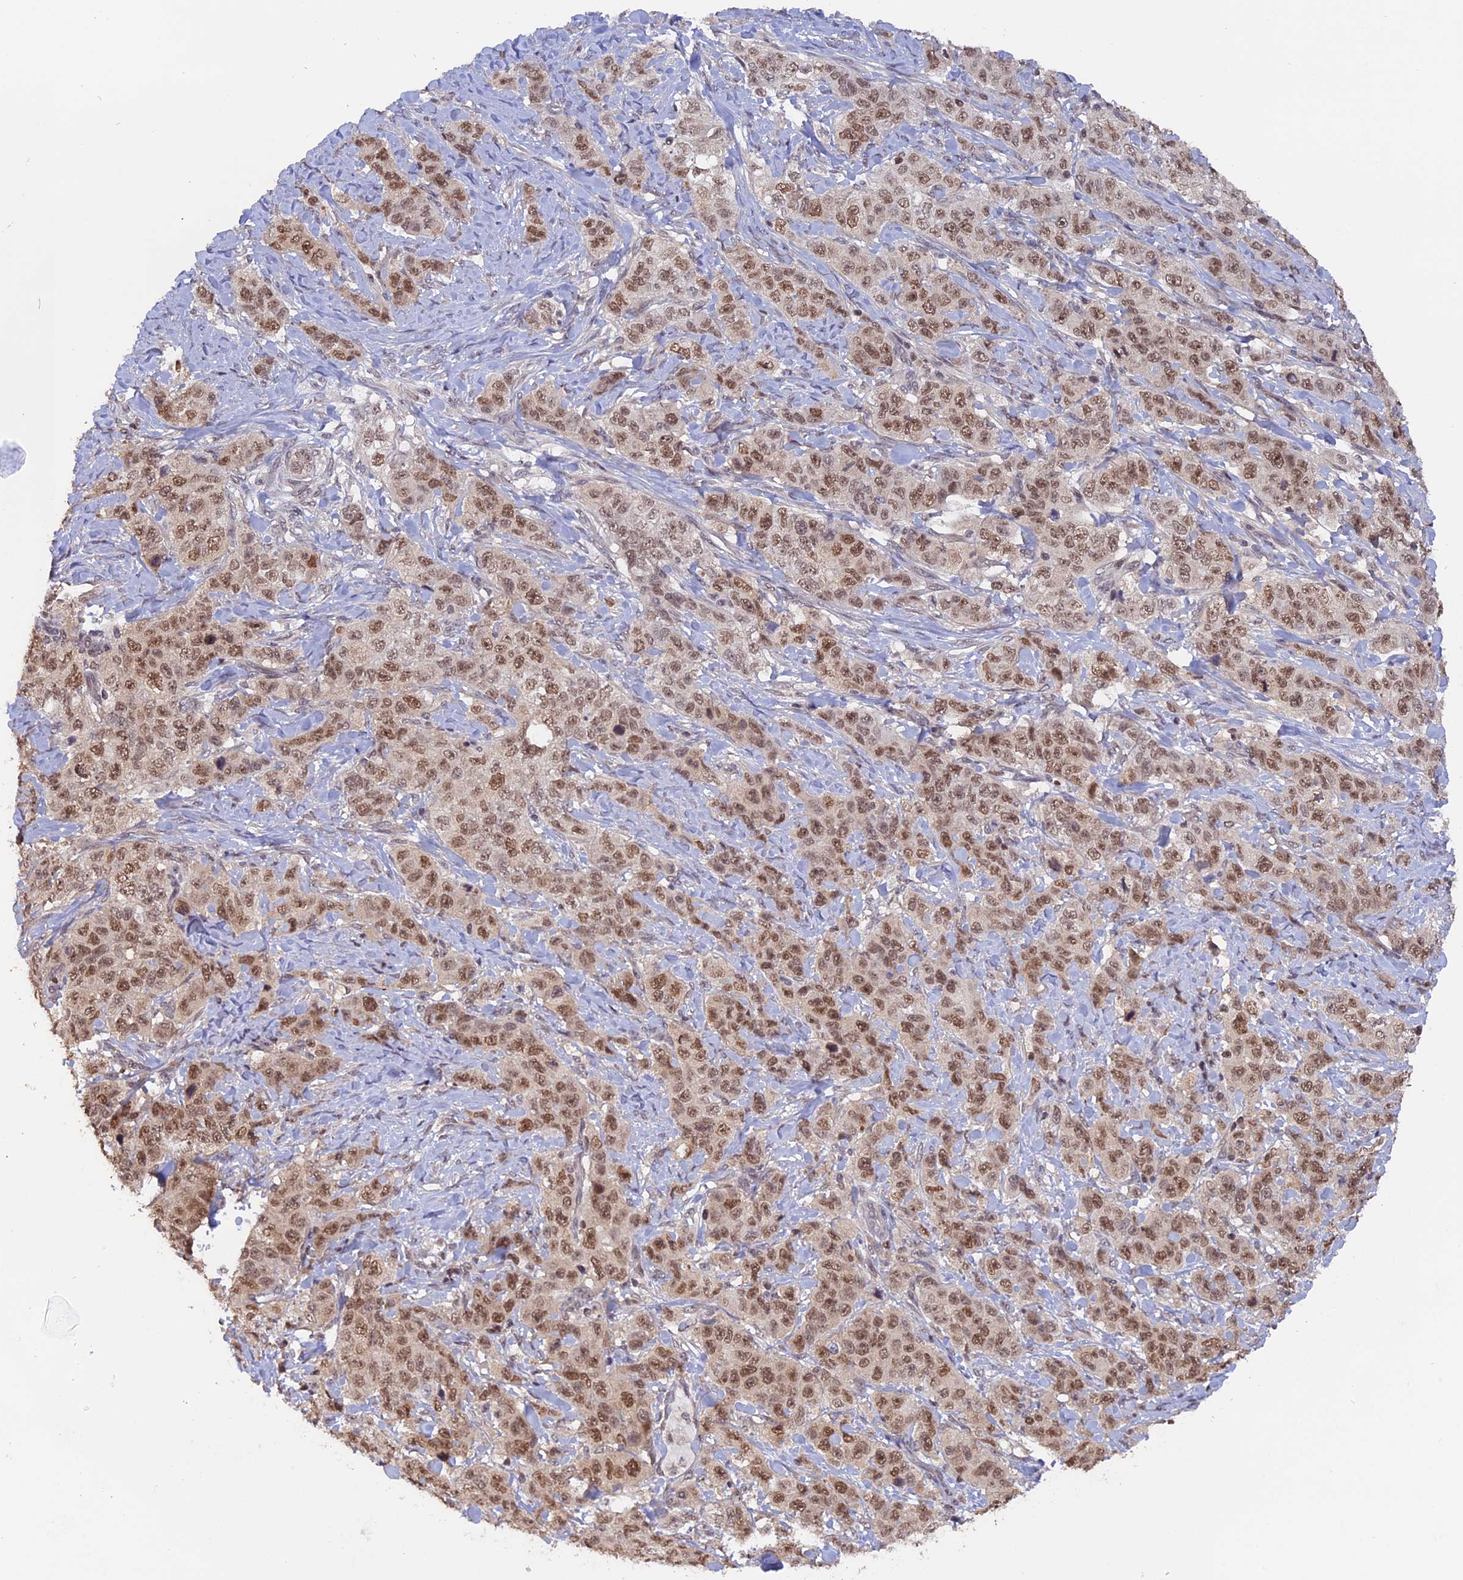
{"staining": {"intensity": "moderate", "quantity": ">75%", "location": "nuclear"}, "tissue": "stomach cancer", "cell_type": "Tumor cells", "image_type": "cancer", "snomed": [{"axis": "morphology", "description": "Adenocarcinoma, NOS"}, {"axis": "topography", "description": "Stomach"}], "caption": "DAB (3,3'-diaminobenzidine) immunohistochemical staining of stomach cancer displays moderate nuclear protein positivity in about >75% of tumor cells. The protein of interest is stained brown, and the nuclei are stained in blue (DAB (3,3'-diaminobenzidine) IHC with brightfield microscopy, high magnification).", "gene": "RFC5", "patient": {"sex": "male", "age": 48}}